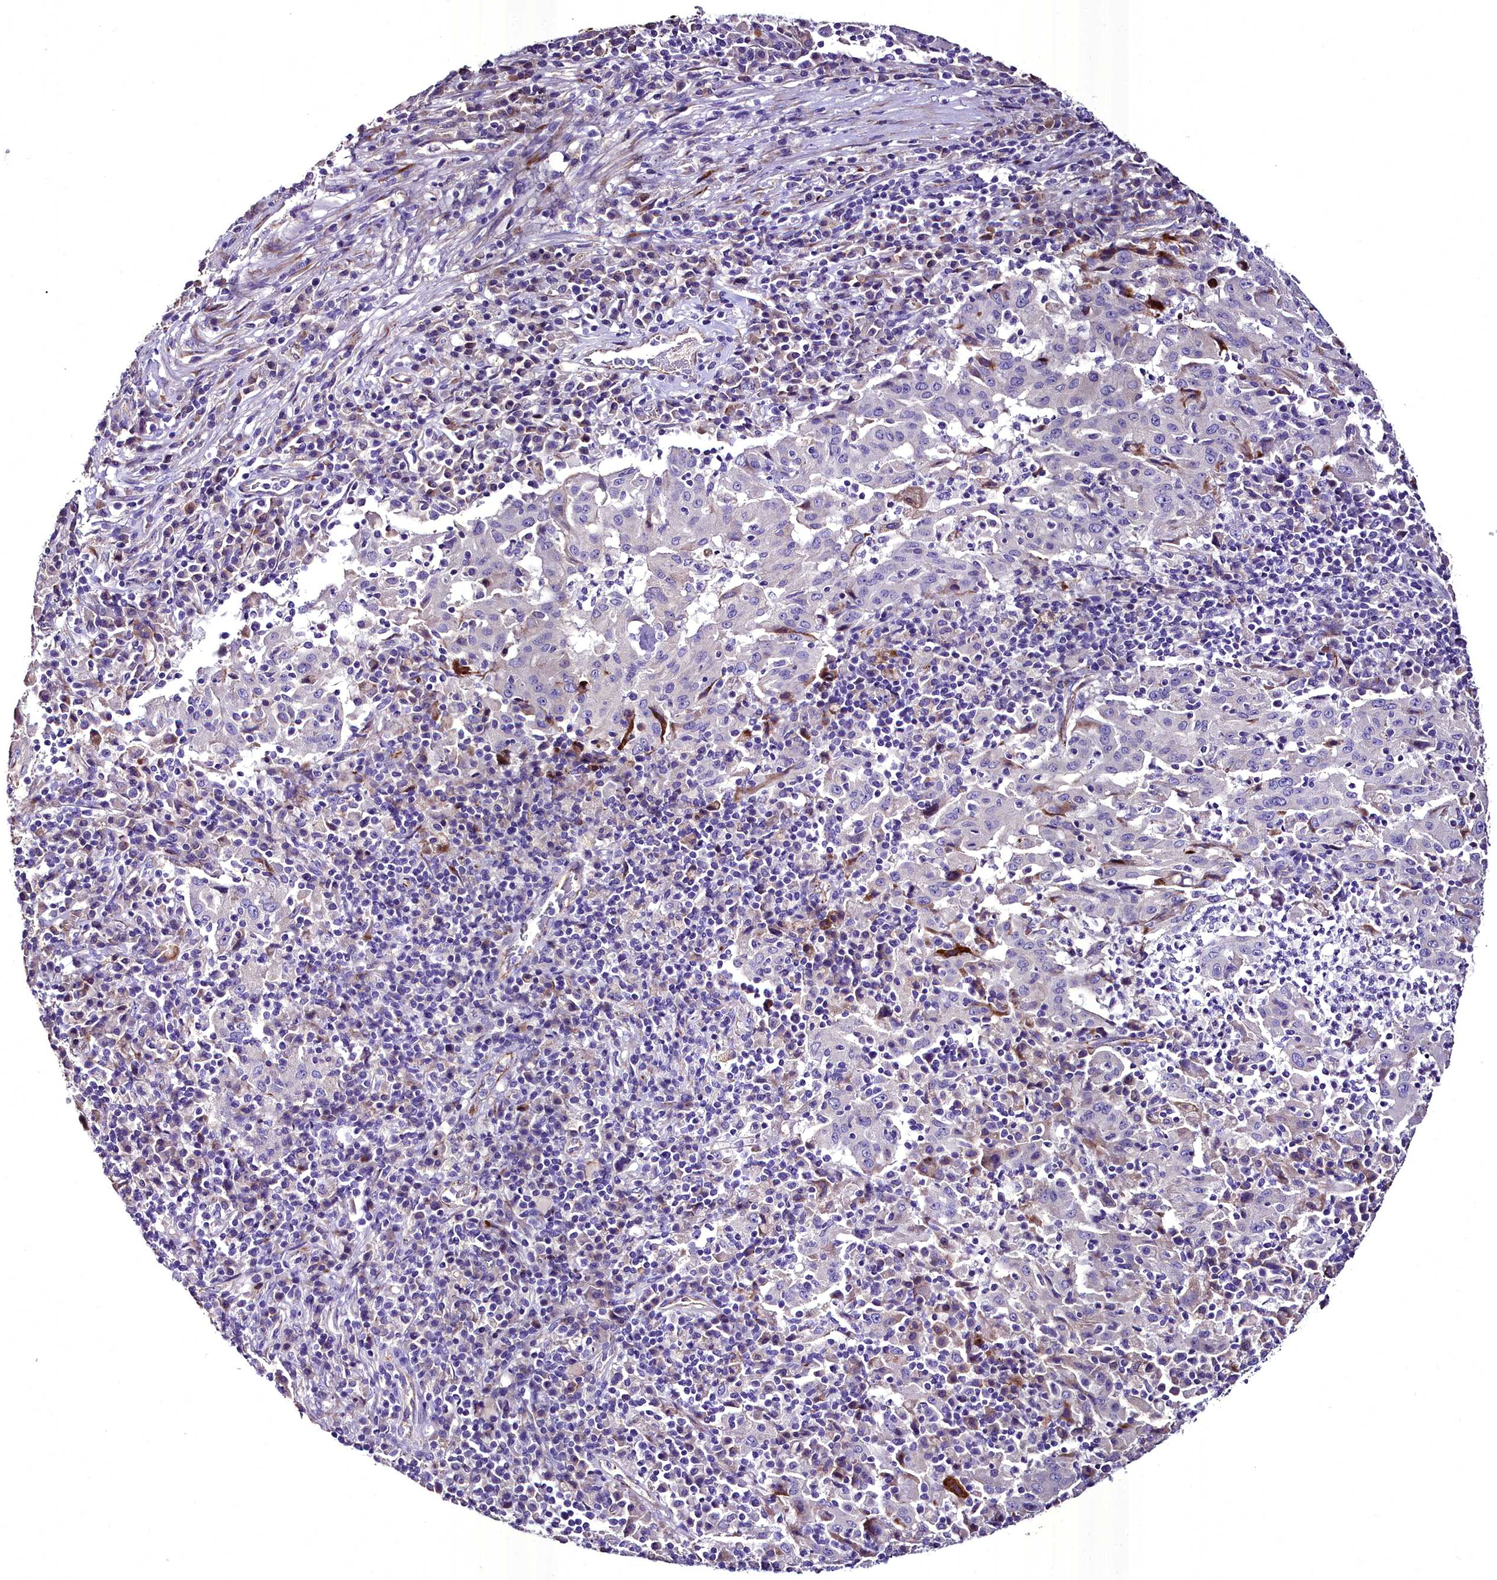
{"staining": {"intensity": "negative", "quantity": "none", "location": "none"}, "tissue": "pancreatic cancer", "cell_type": "Tumor cells", "image_type": "cancer", "snomed": [{"axis": "morphology", "description": "Adenocarcinoma, NOS"}, {"axis": "topography", "description": "Pancreas"}], "caption": "Pancreatic cancer (adenocarcinoma) was stained to show a protein in brown. There is no significant staining in tumor cells. (Immunohistochemistry, brightfield microscopy, high magnification).", "gene": "MS4A18", "patient": {"sex": "male", "age": 63}}